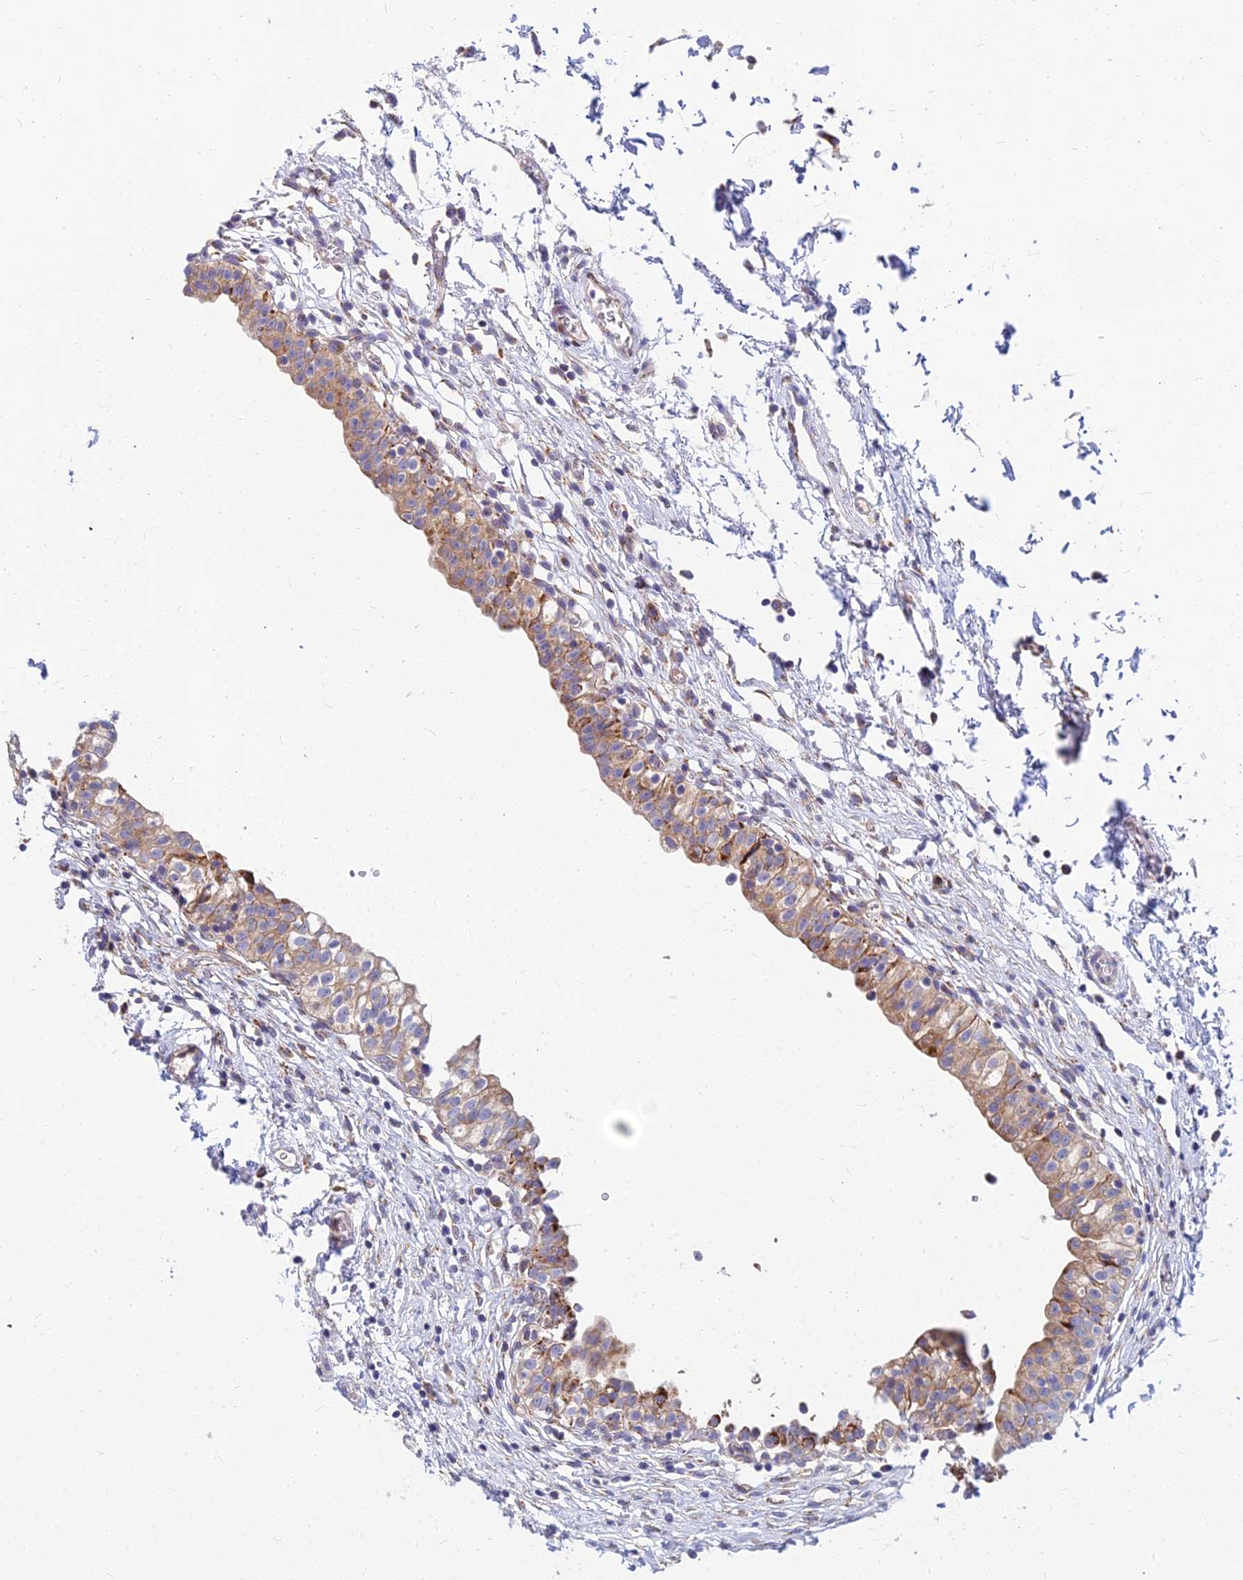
{"staining": {"intensity": "strong", "quantity": "25%-75%", "location": "cytoplasmic/membranous"}, "tissue": "urinary bladder", "cell_type": "Urothelial cells", "image_type": "normal", "snomed": [{"axis": "morphology", "description": "Normal tissue, NOS"}, {"axis": "topography", "description": "Urinary bladder"}, {"axis": "topography", "description": "Peripheral nerve tissue"}], "caption": "About 25%-75% of urothelial cells in unremarkable urinary bladder exhibit strong cytoplasmic/membranous protein positivity as visualized by brown immunohistochemical staining.", "gene": "CCT6A", "patient": {"sex": "male", "age": 55}}